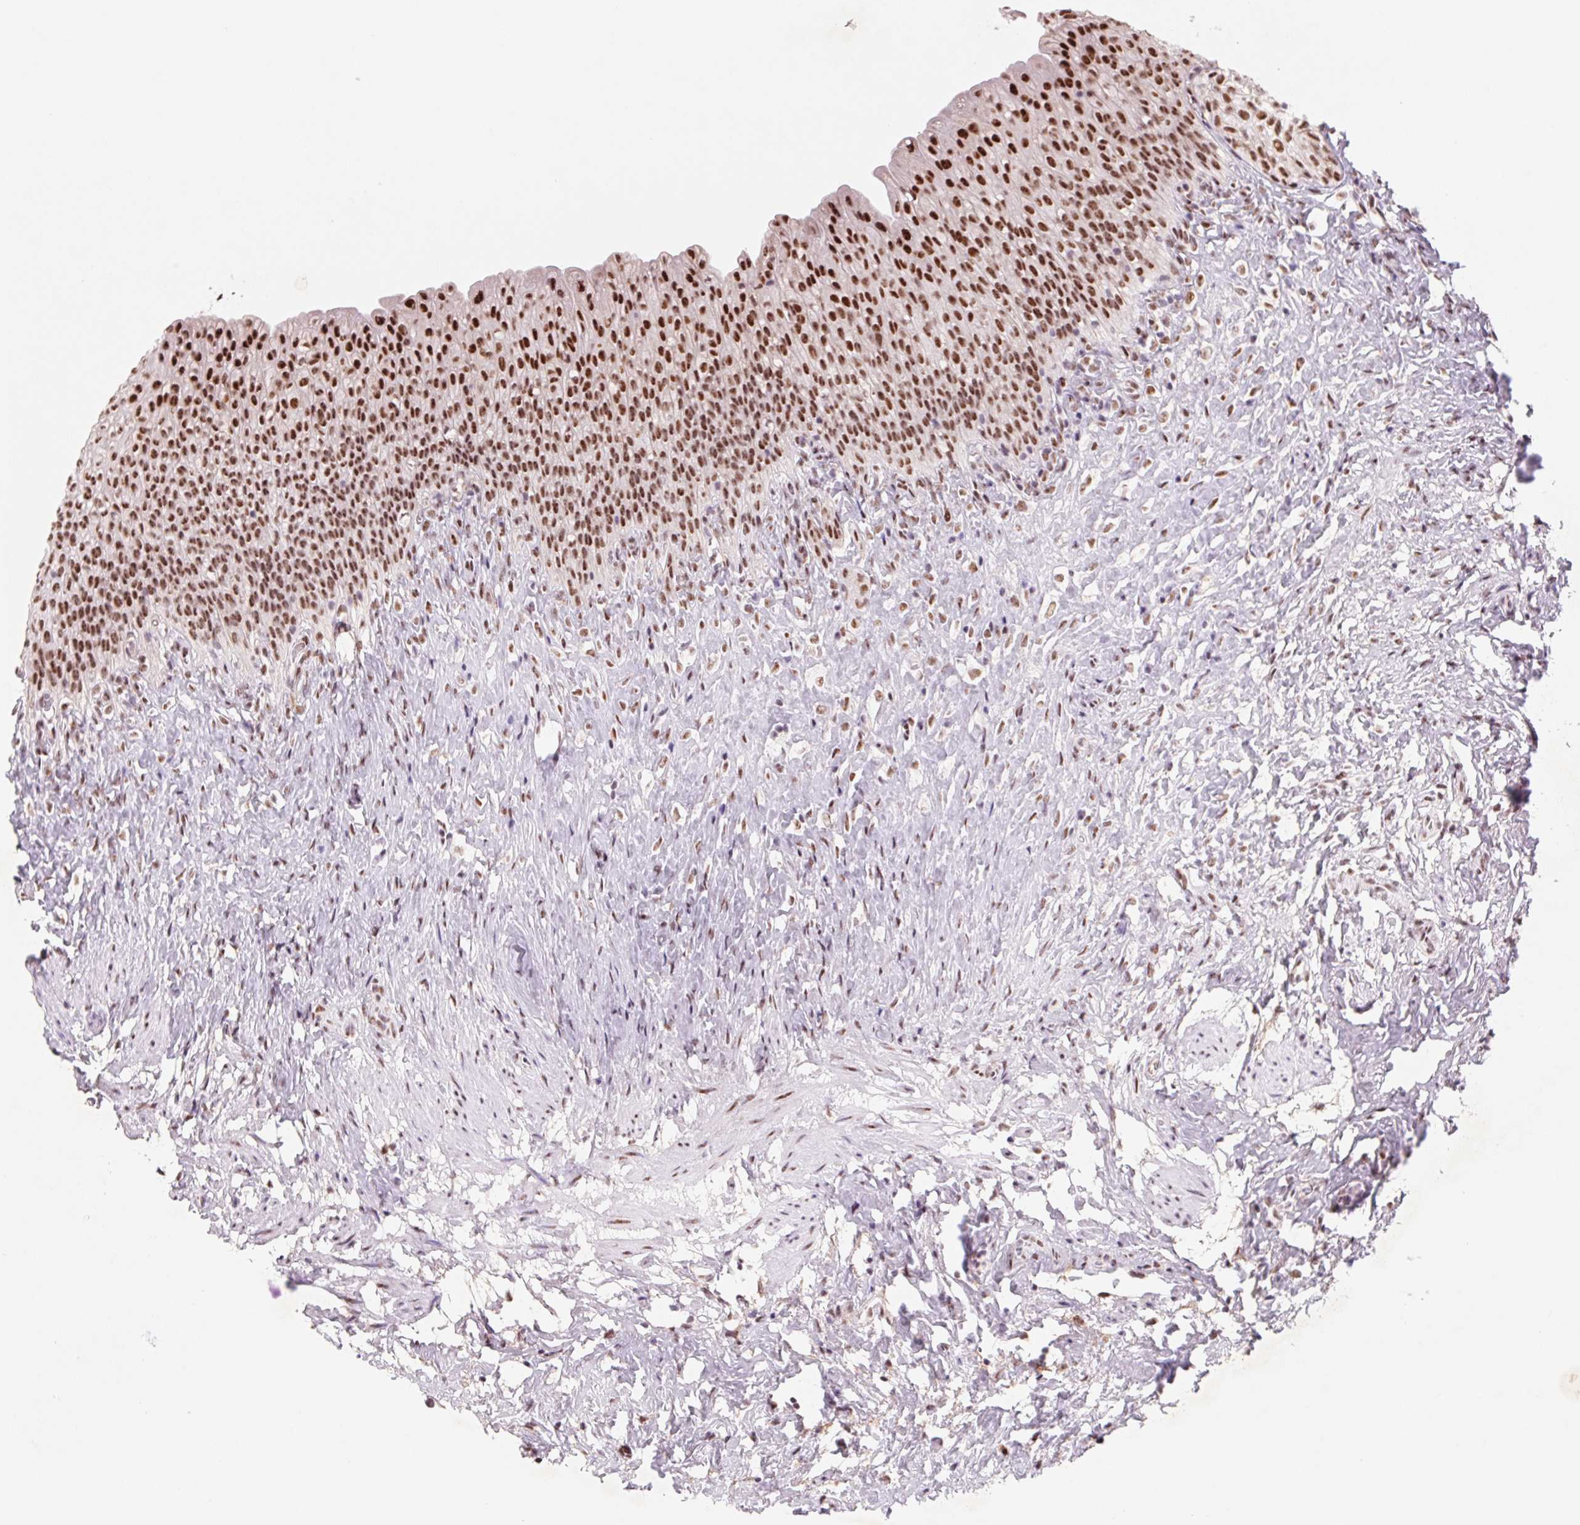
{"staining": {"intensity": "moderate", "quantity": ">75%", "location": "nuclear"}, "tissue": "urinary bladder", "cell_type": "Urothelial cells", "image_type": "normal", "snomed": [{"axis": "morphology", "description": "Normal tissue, NOS"}, {"axis": "topography", "description": "Urinary bladder"}, {"axis": "topography", "description": "Prostate"}], "caption": "The immunohistochemical stain labels moderate nuclear positivity in urothelial cells of benign urinary bladder.", "gene": "DPPA5", "patient": {"sex": "male", "age": 76}}